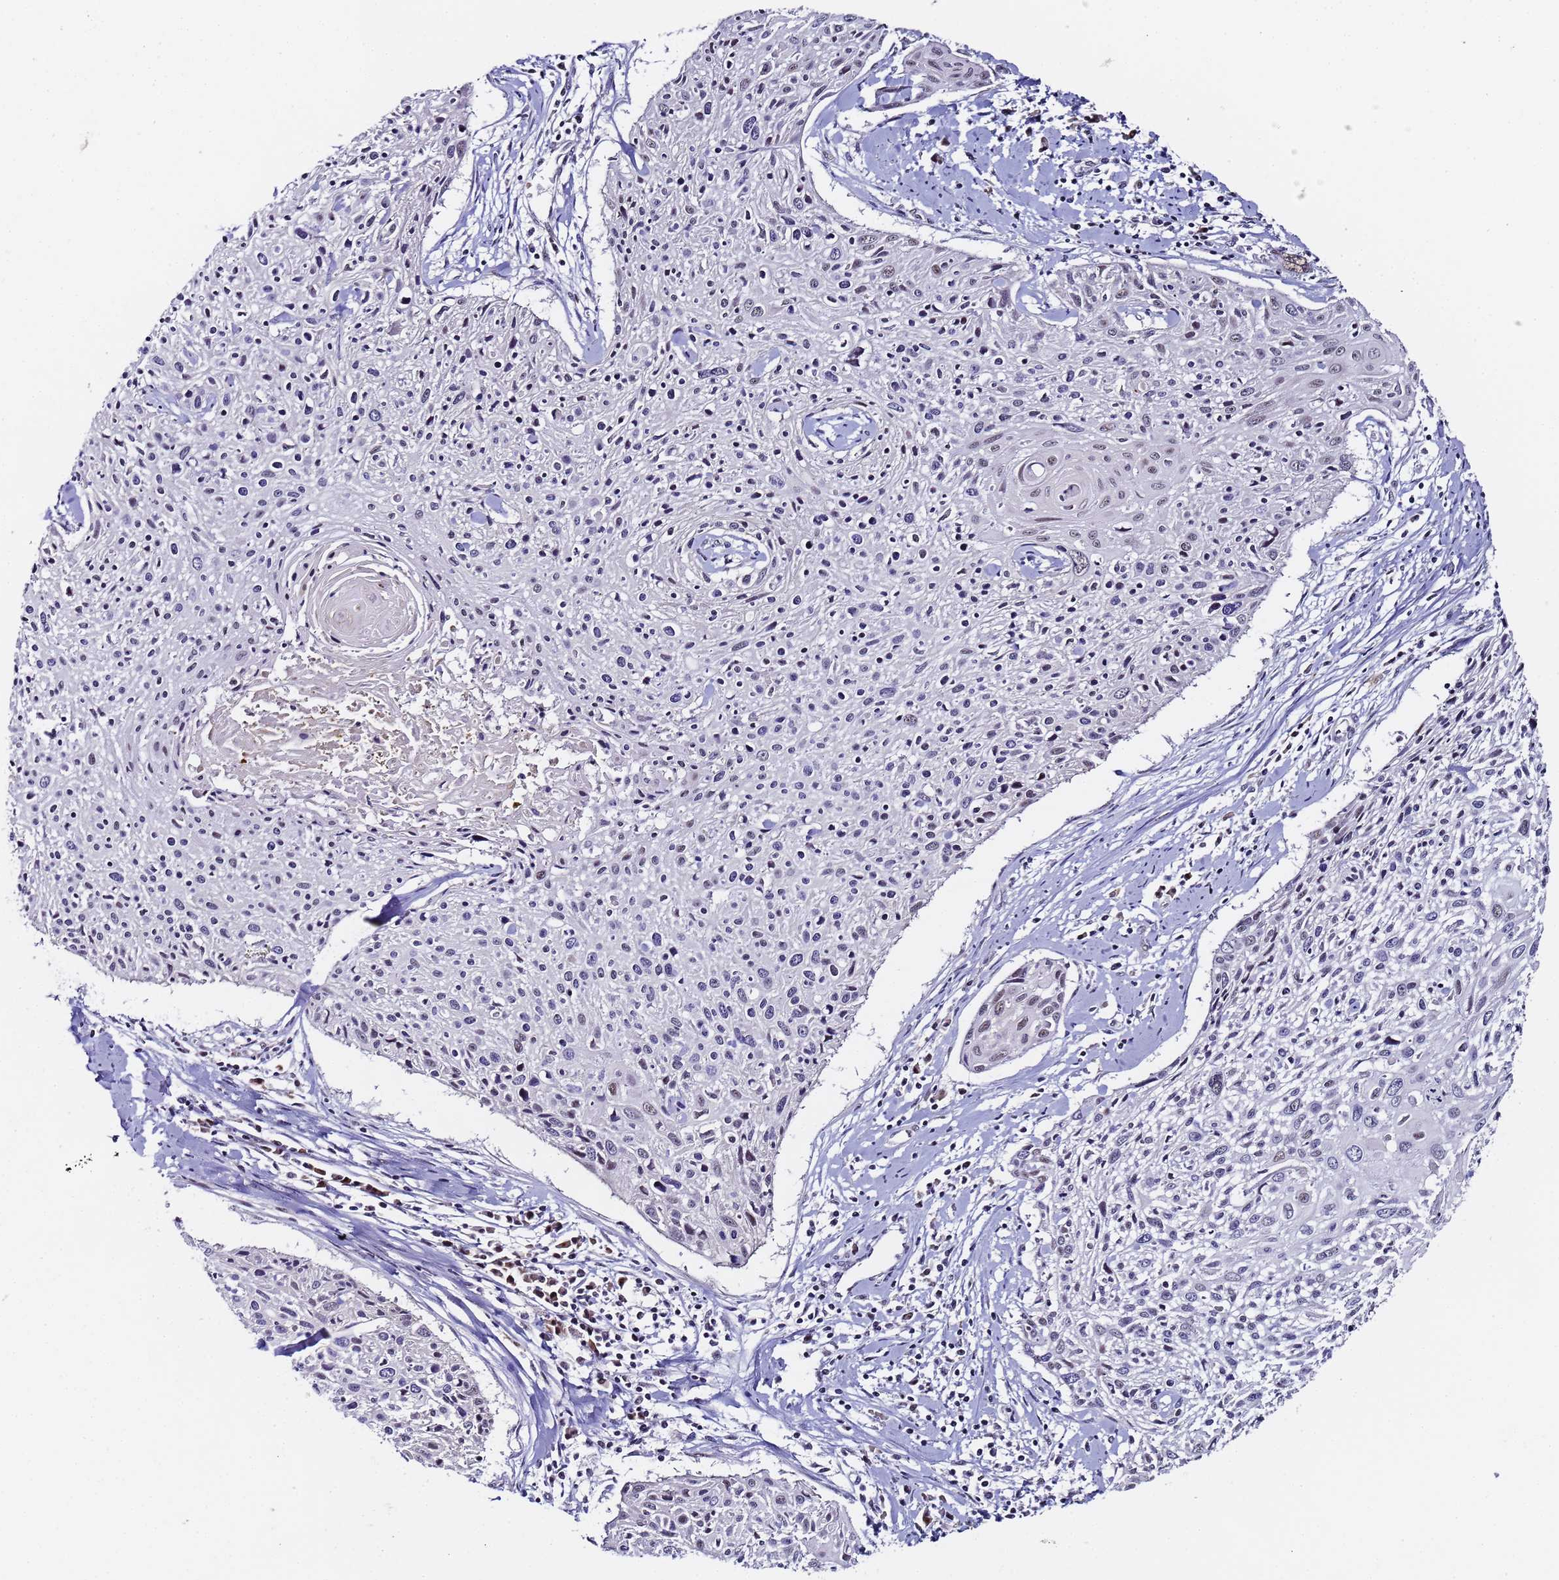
{"staining": {"intensity": "negative", "quantity": "none", "location": "none"}, "tissue": "cervical cancer", "cell_type": "Tumor cells", "image_type": "cancer", "snomed": [{"axis": "morphology", "description": "Squamous cell carcinoma, NOS"}, {"axis": "topography", "description": "Cervix"}], "caption": "The IHC histopathology image has no significant staining in tumor cells of squamous cell carcinoma (cervical) tissue.", "gene": "FNBP4", "patient": {"sex": "female", "age": 51}}